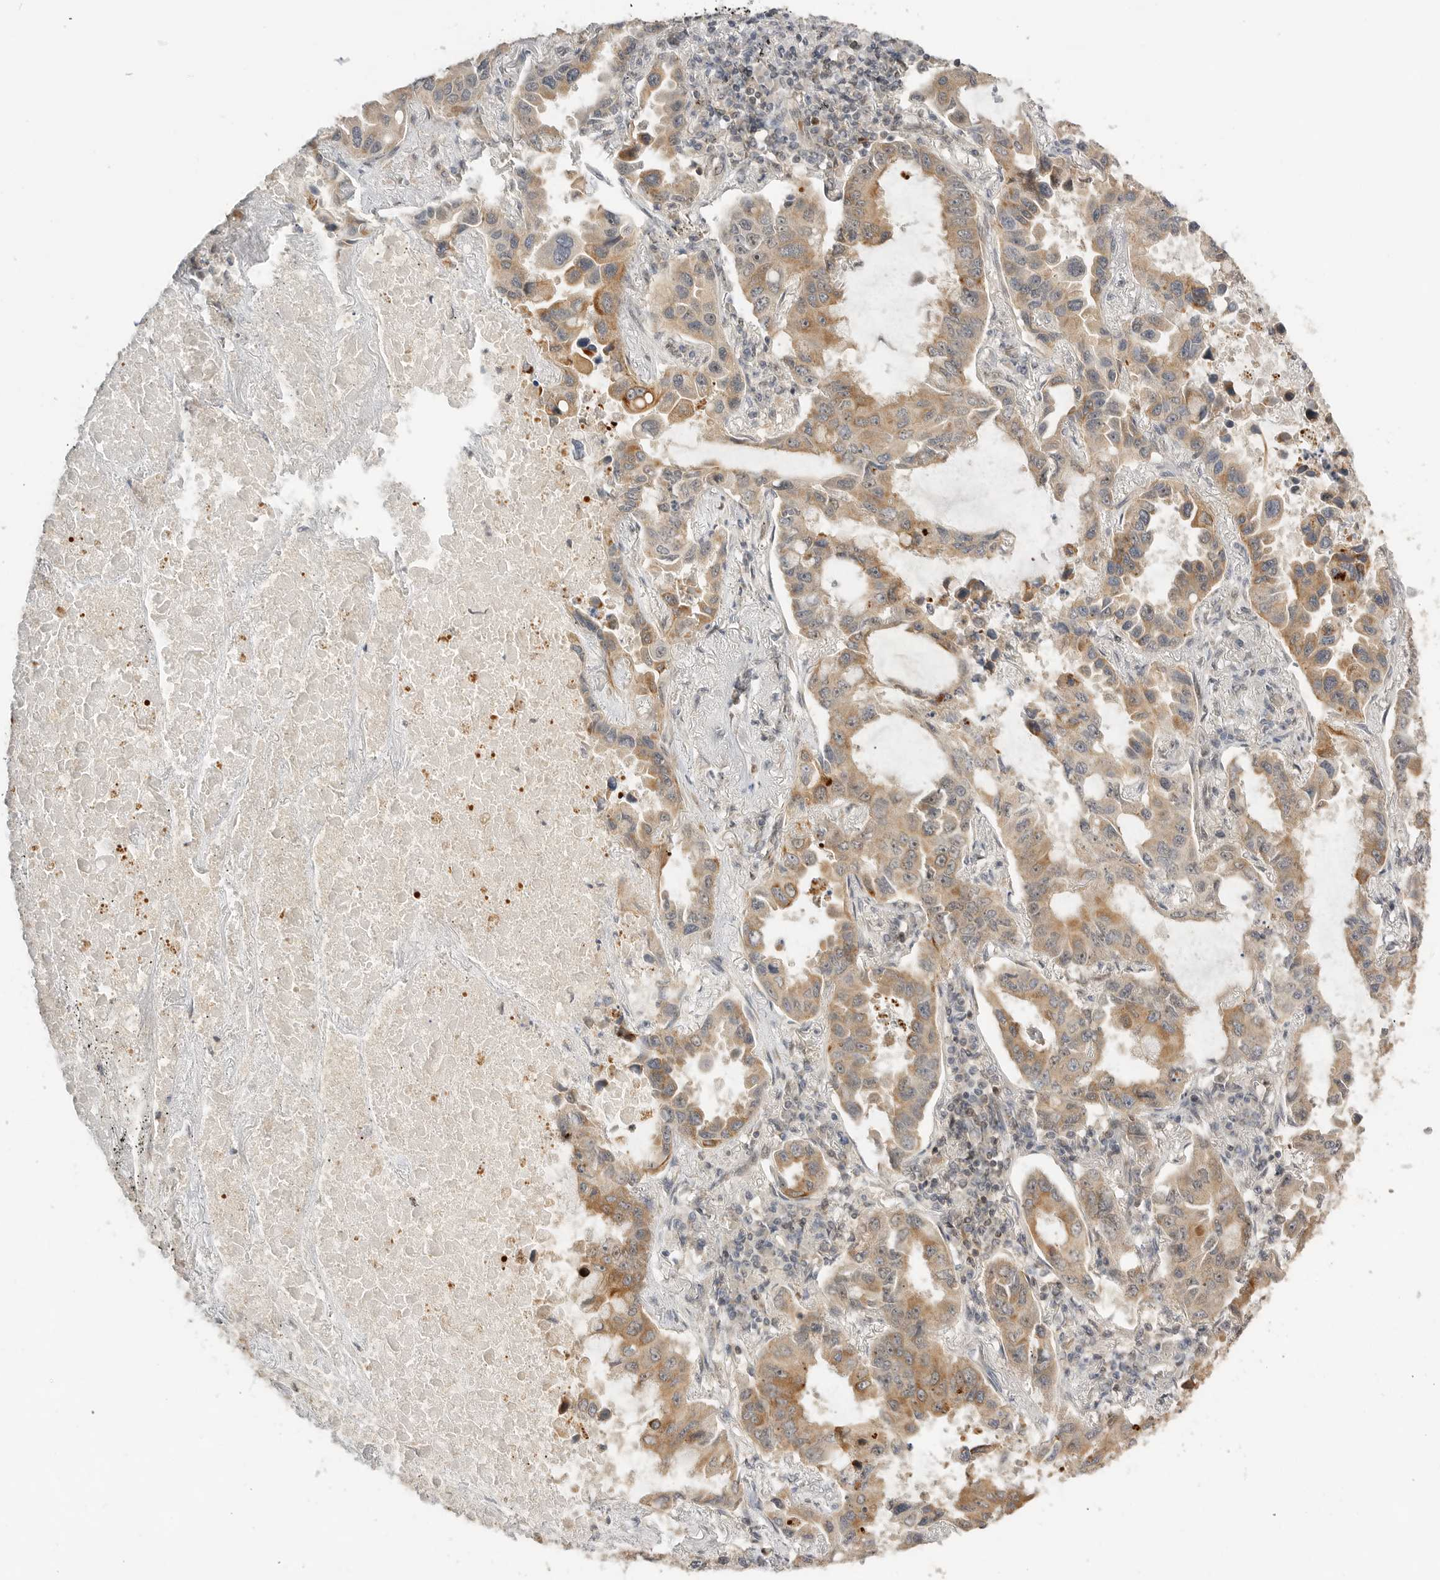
{"staining": {"intensity": "moderate", "quantity": "25%-75%", "location": "cytoplasmic/membranous"}, "tissue": "lung cancer", "cell_type": "Tumor cells", "image_type": "cancer", "snomed": [{"axis": "morphology", "description": "Adenocarcinoma, NOS"}, {"axis": "topography", "description": "Lung"}], "caption": "There is medium levels of moderate cytoplasmic/membranous expression in tumor cells of lung cancer, as demonstrated by immunohistochemical staining (brown color).", "gene": "ALKAL1", "patient": {"sex": "male", "age": 64}}